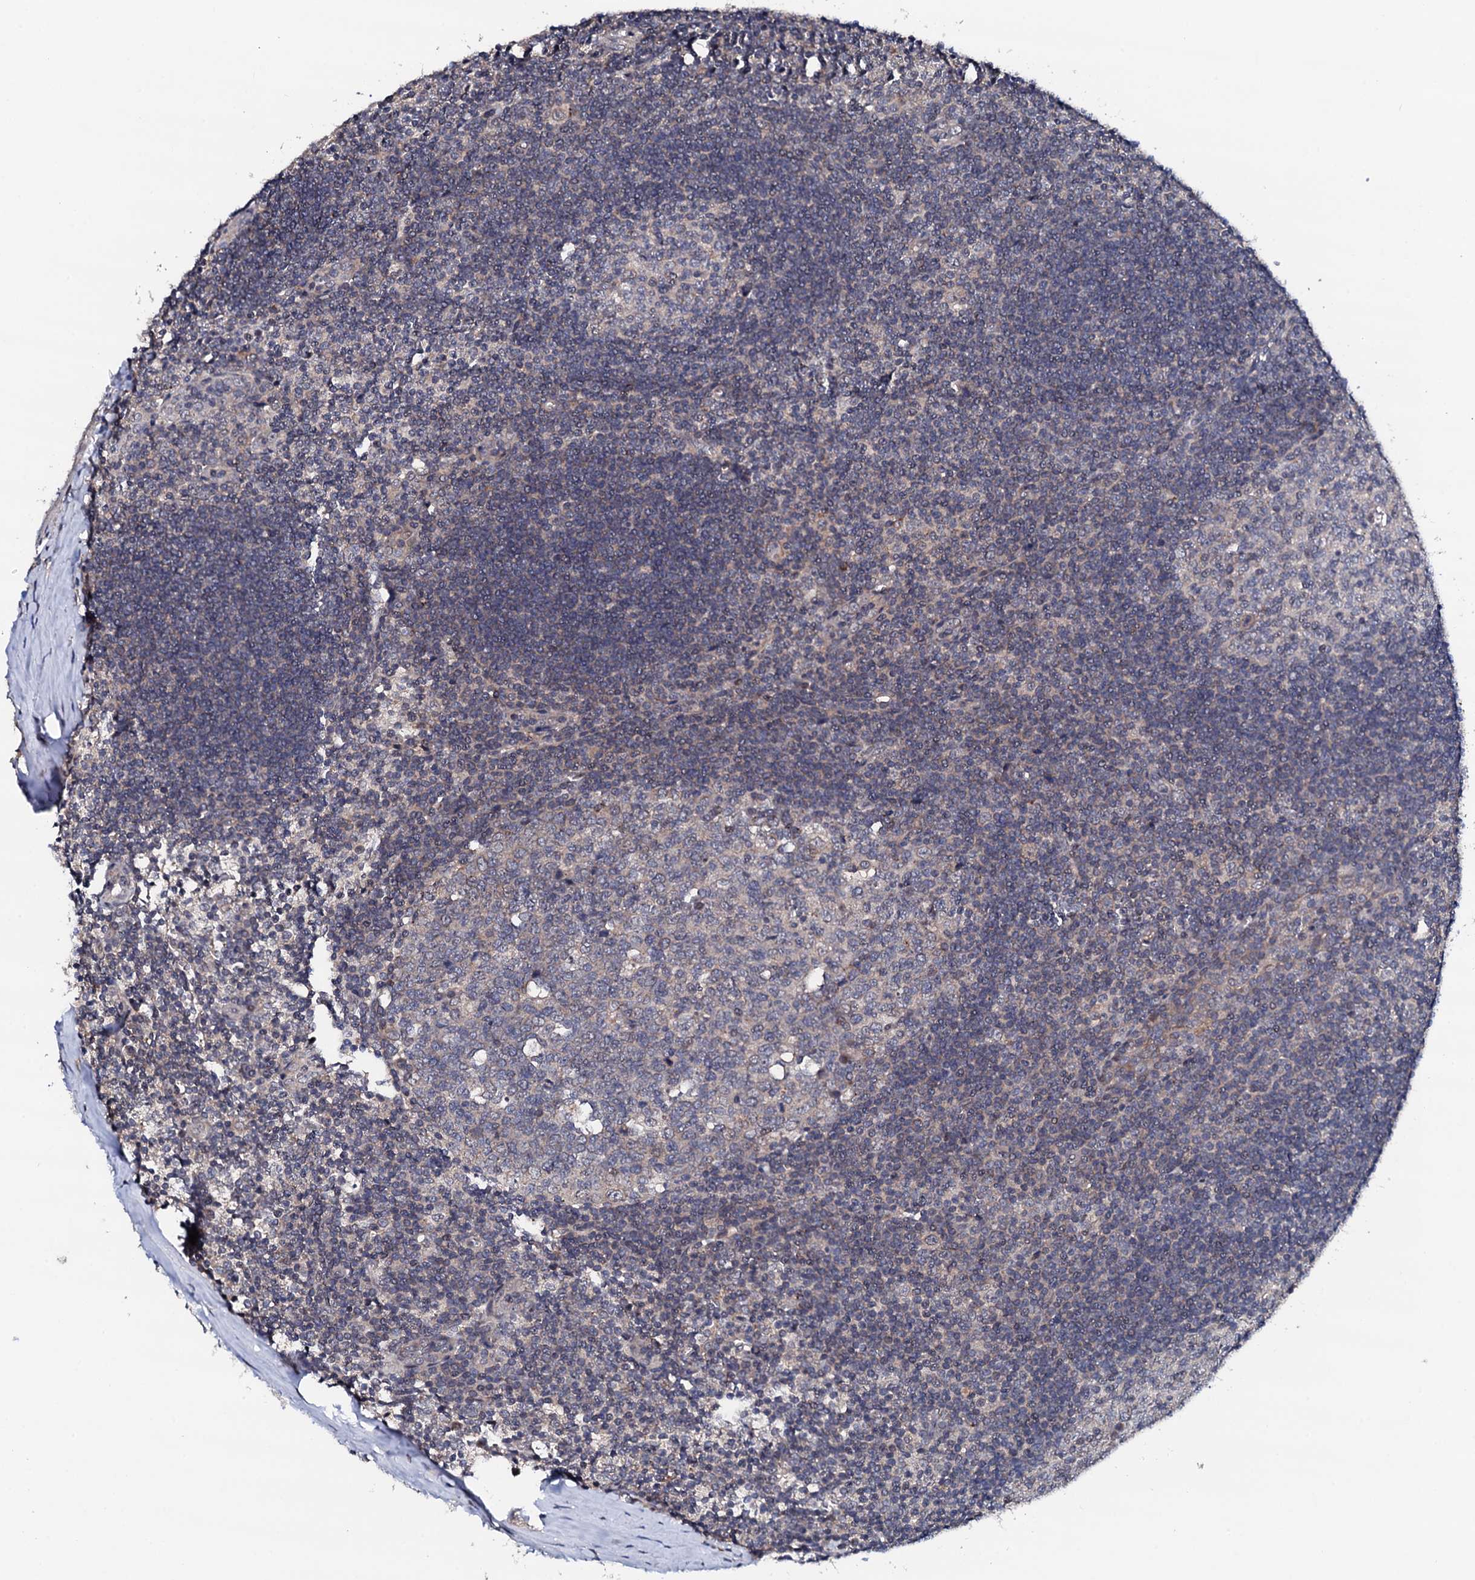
{"staining": {"intensity": "negative", "quantity": "none", "location": "none"}, "tissue": "tonsil", "cell_type": "Germinal center cells", "image_type": "normal", "snomed": [{"axis": "morphology", "description": "Normal tissue, NOS"}, {"axis": "topography", "description": "Tonsil"}], "caption": "DAB (3,3'-diaminobenzidine) immunohistochemical staining of normal human tonsil reveals no significant staining in germinal center cells. (Stains: DAB immunohistochemistry (IHC) with hematoxylin counter stain, Microscopy: brightfield microscopy at high magnification).", "gene": "EDC3", "patient": {"sex": "male", "age": 27}}